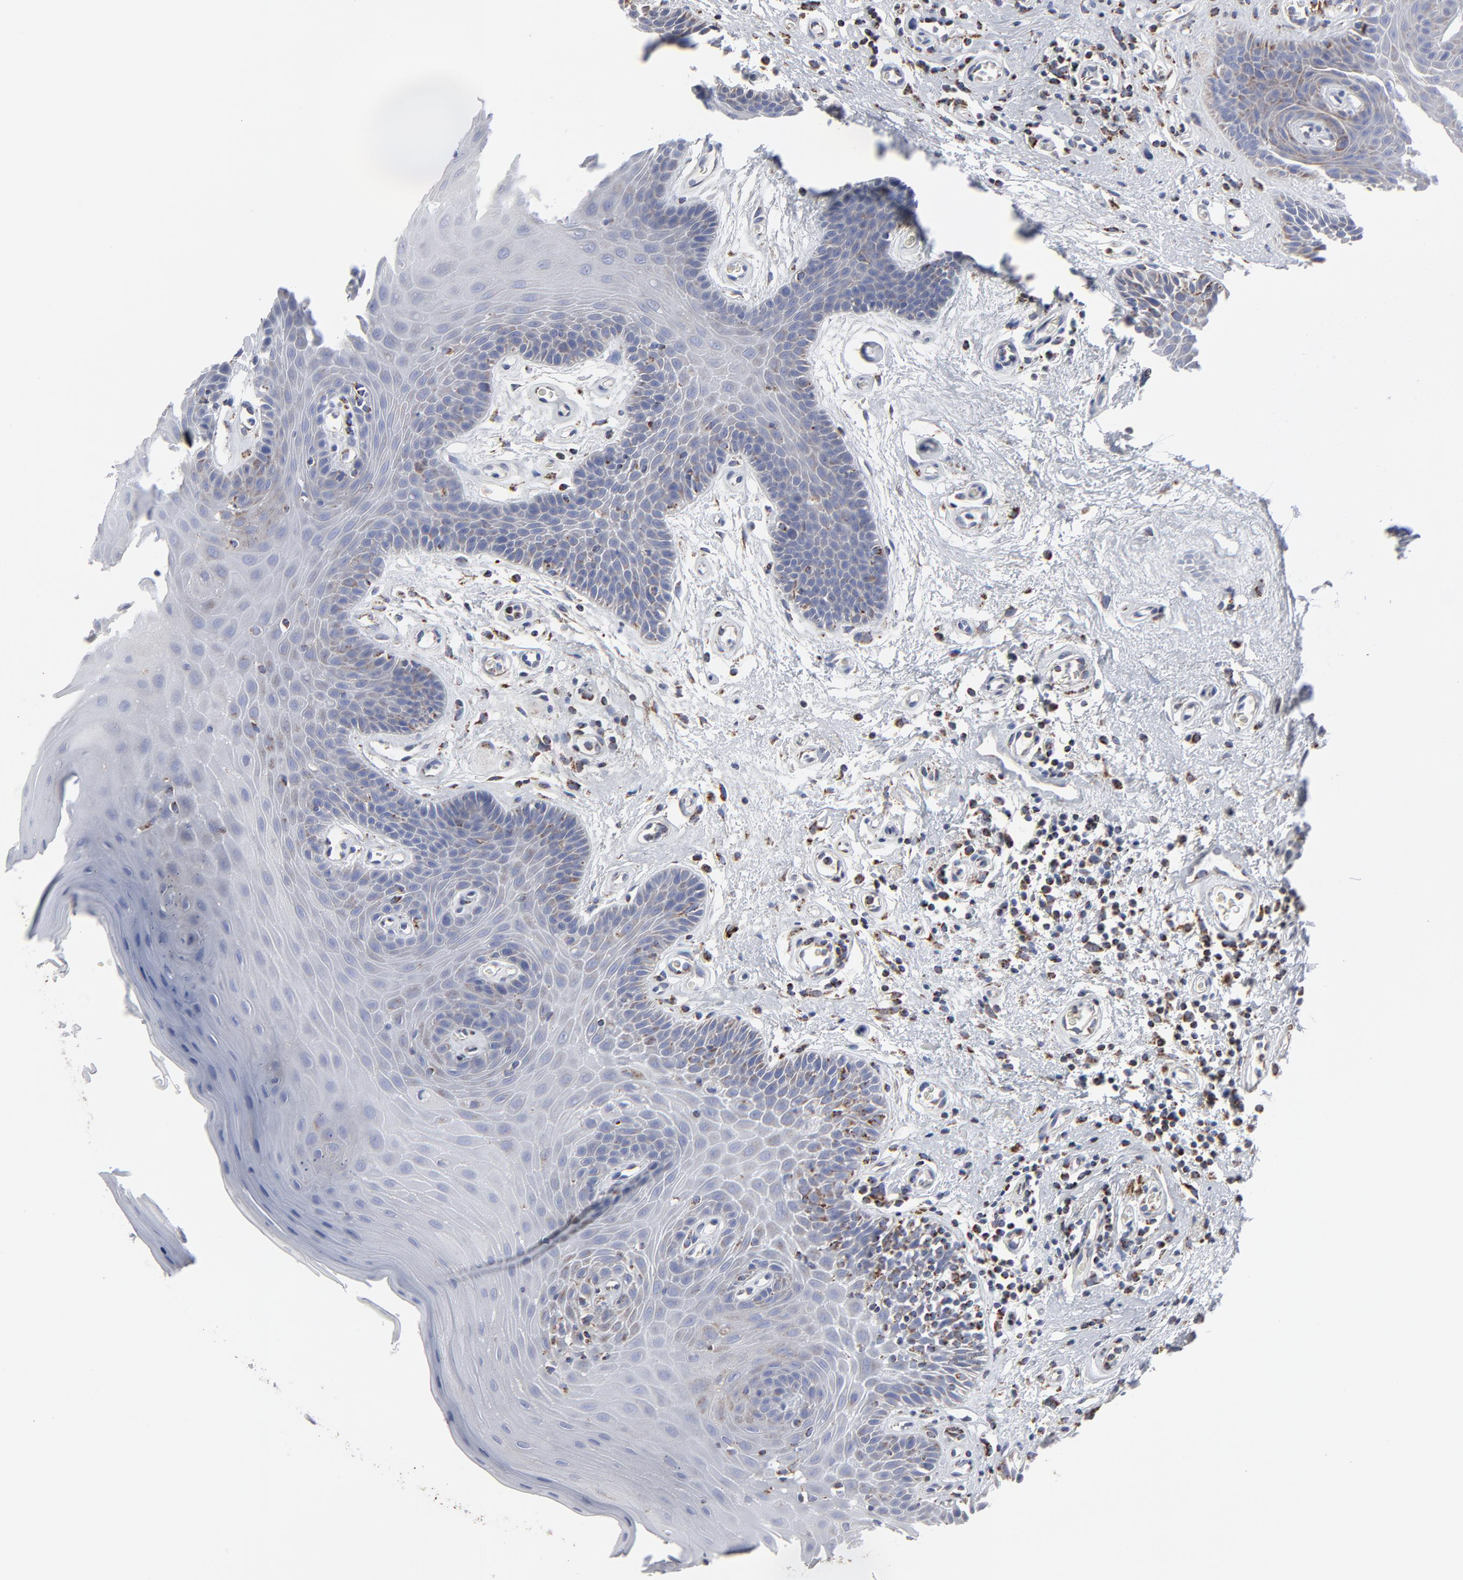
{"staining": {"intensity": "moderate", "quantity": "<25%", "location": "cytoplasmic/membranous"}, "tissue": "oral mucosa", "cell_type": "Squamous epithelial cells", "image_type": "normal", "snomed": [{"axis": "morphology", "description": "Normal tissue, NOS"}, {"axis": "morphology", "description": "Squamous cell carcinoma, NOS"}, {"axis": "topography", "description": "Skeletal muscle"}, {"axis": "topography", "description": "Oral tissue"}, {"axis": "topography", "description": "Head-Neck"}], "caption": "DAB (3,3'-diaminobenzidine) immunohistochemical staining of benign oral mucosa shows moderate cytoplasmic/membranous protein positivity in approximately <25% of squamous epithelial cells.", "gene": "TXNRD2", "patient": {"sex": "male", "age": 71}}